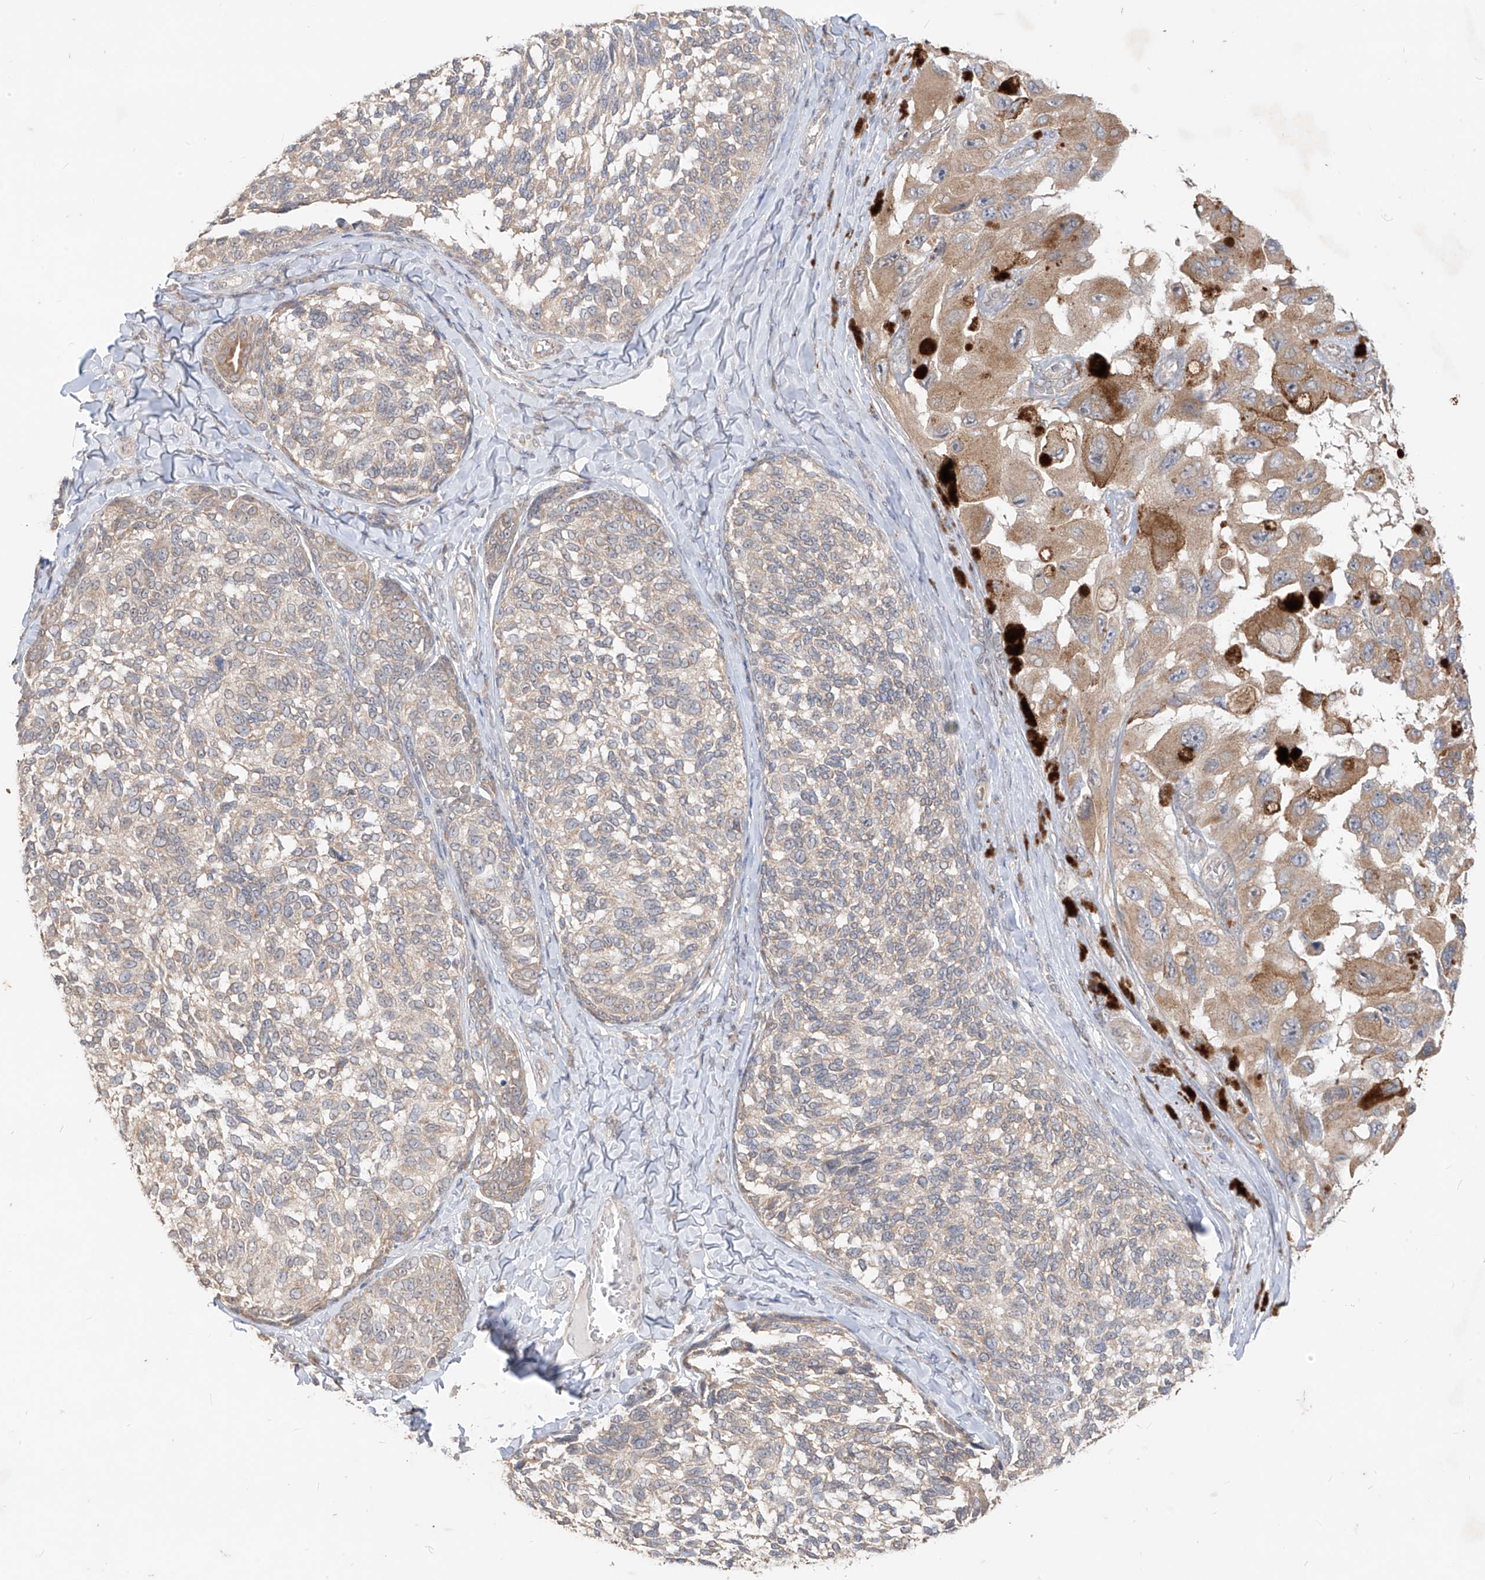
{"staining": {"intensity": "weak", "quantity": "<25%", "location": "cytoplasmic/membranous"}, "tissue": "melanoma", "cell_type": "Tumor cells", "image_type": "cancer", "snomed": [{"axis": "morphology", "description": "Malignant melanoma, NOS"}, {"axis": "topography", "description": "Skin"}], "caption": "An immunohistochemistry image of melanoma is shown. There is no staining in tumor cells of melanoma.", "gene": "MTUS2", "patient": {"sex": "female", "age": 73}}